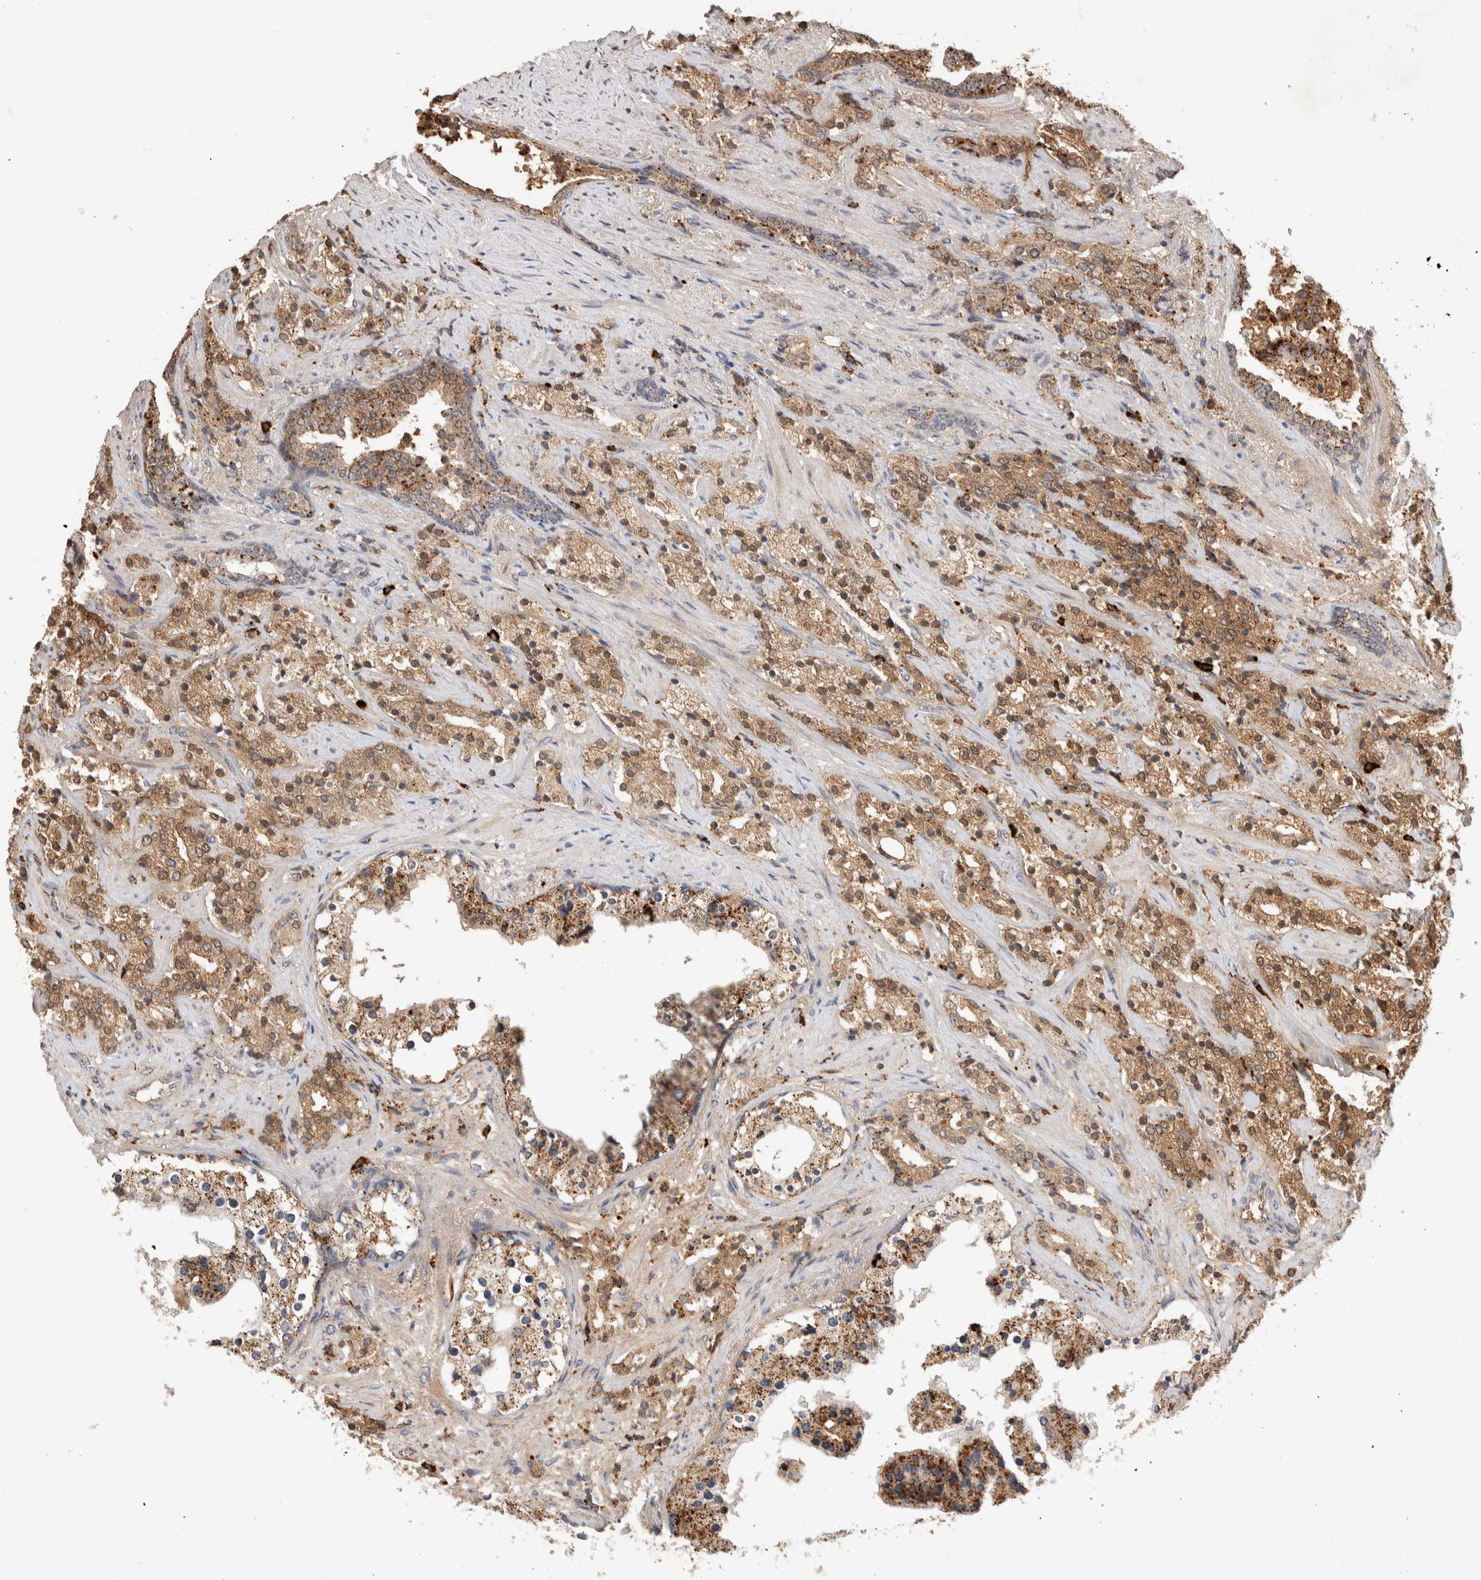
{"staining": {"intensity": "moderate", "quantity": ">75%", "location": "cytoplasmic/membranous,nuclear"}, "tissue": "prostate cancer", "cell_type": "Tumor cells", "image_type": "cancer", "snomed": [{"axis": "morphology", "description": "Adenocarcinoma, High grade"}, {"axis": "topography", "description": "Prostate"}], "caption": "The image exhibits staining of prostate cancer (high-grade adenocarcinoma), revealing moderate cytoplasmic/membranous and nuclear protein staining (brown color) within tumor cells.", "gene": "ARSA", "patient": {"sex": "male", "age": 71}}